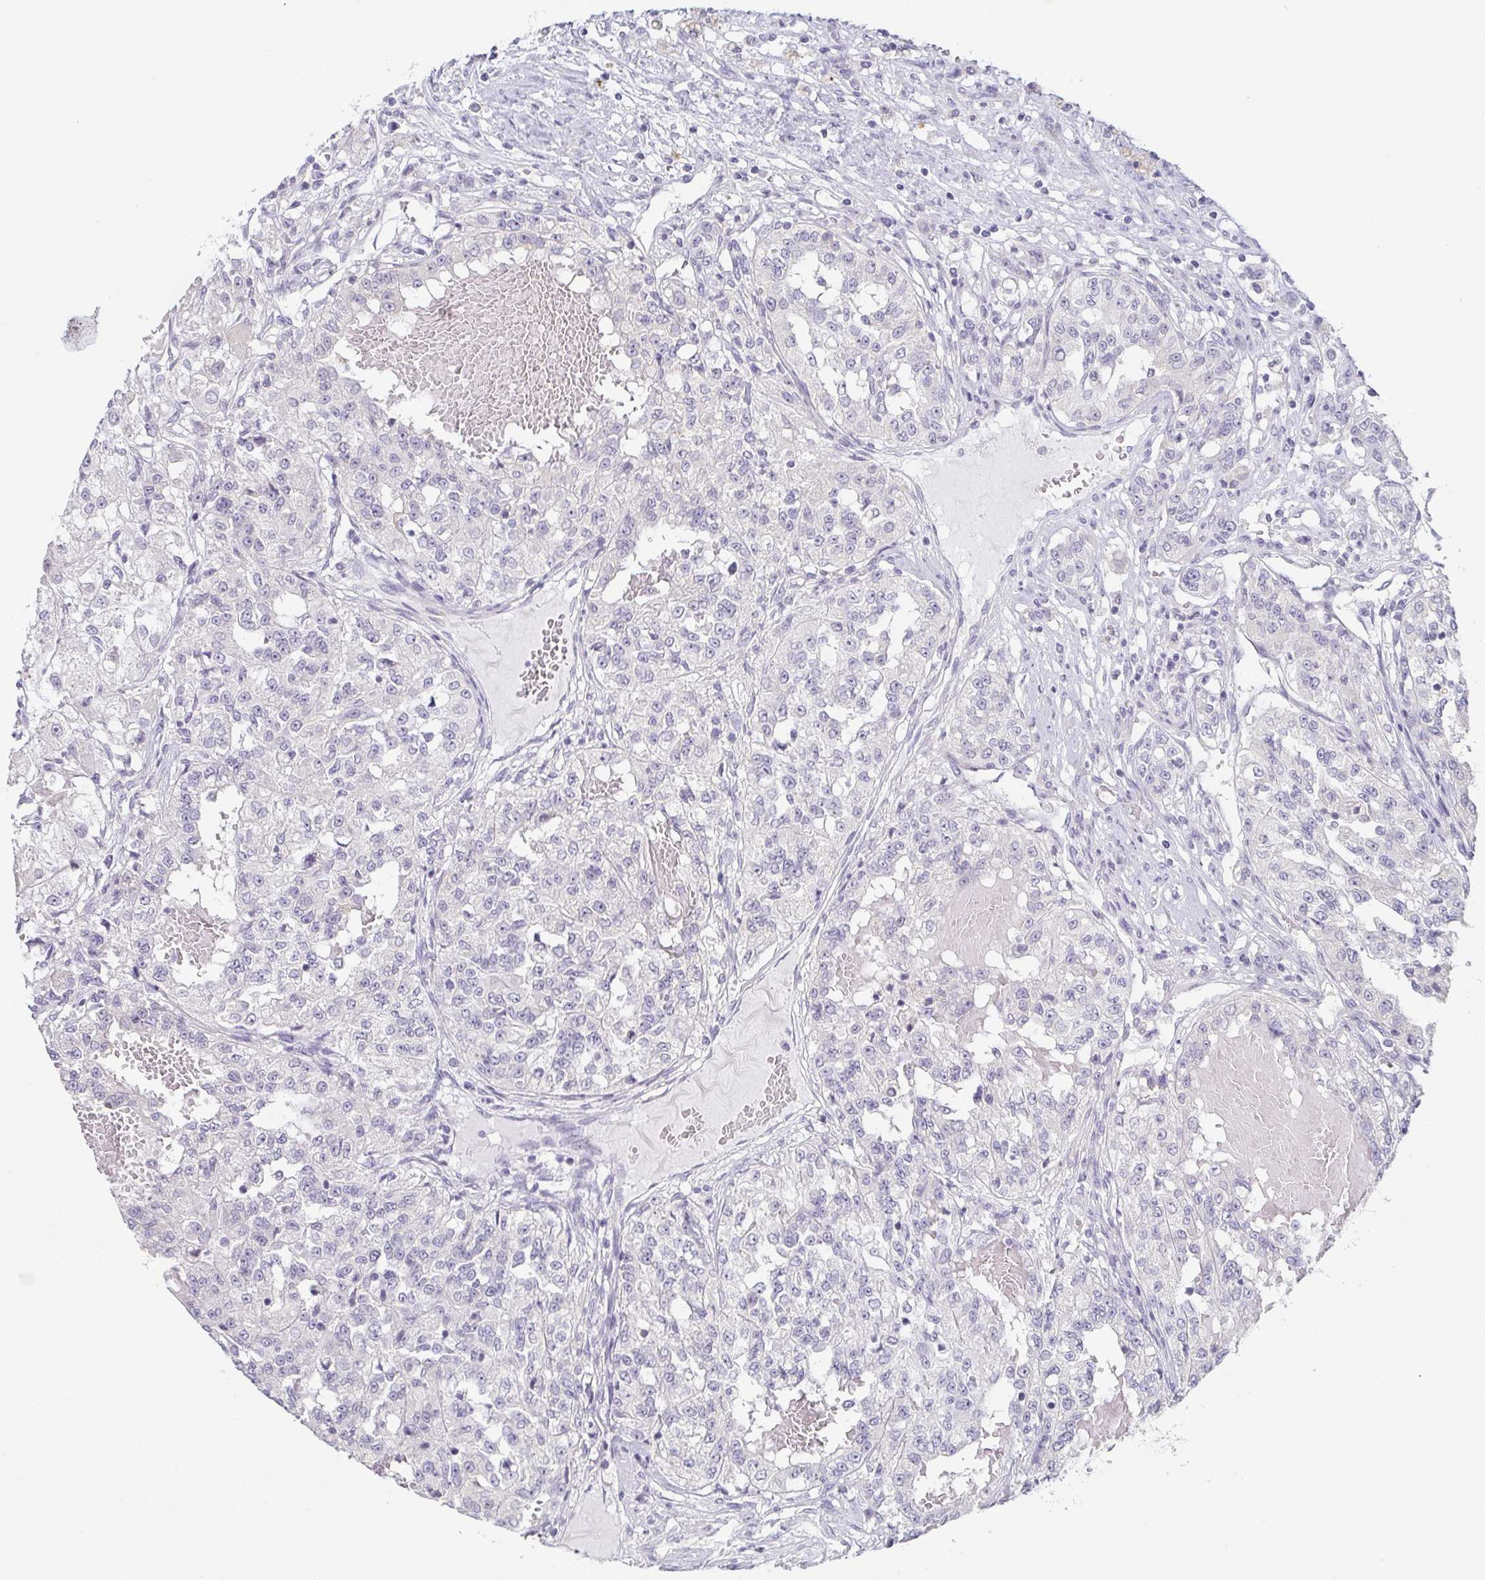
{"staining": {"intensity": "negative", "quantity": "none", "location": "none"}, "tissue": "renal cancer", "cell_type": "Tumor cells", "image_type": "cancer", "snomed": [{"axis": "morphology", "description": "Adenocarcinoma, NOS"}, {"axis": "topography", "description": "Kidney"}], "caption": "Renal cancer was stained to show a protein in brown. There is no significant staining in tumor cells. (Brightfield microscopy of DAB immunohistochemistry at high magnification).", "gene": "PRR27", "patient": {"sex": "female", "age": 63}}